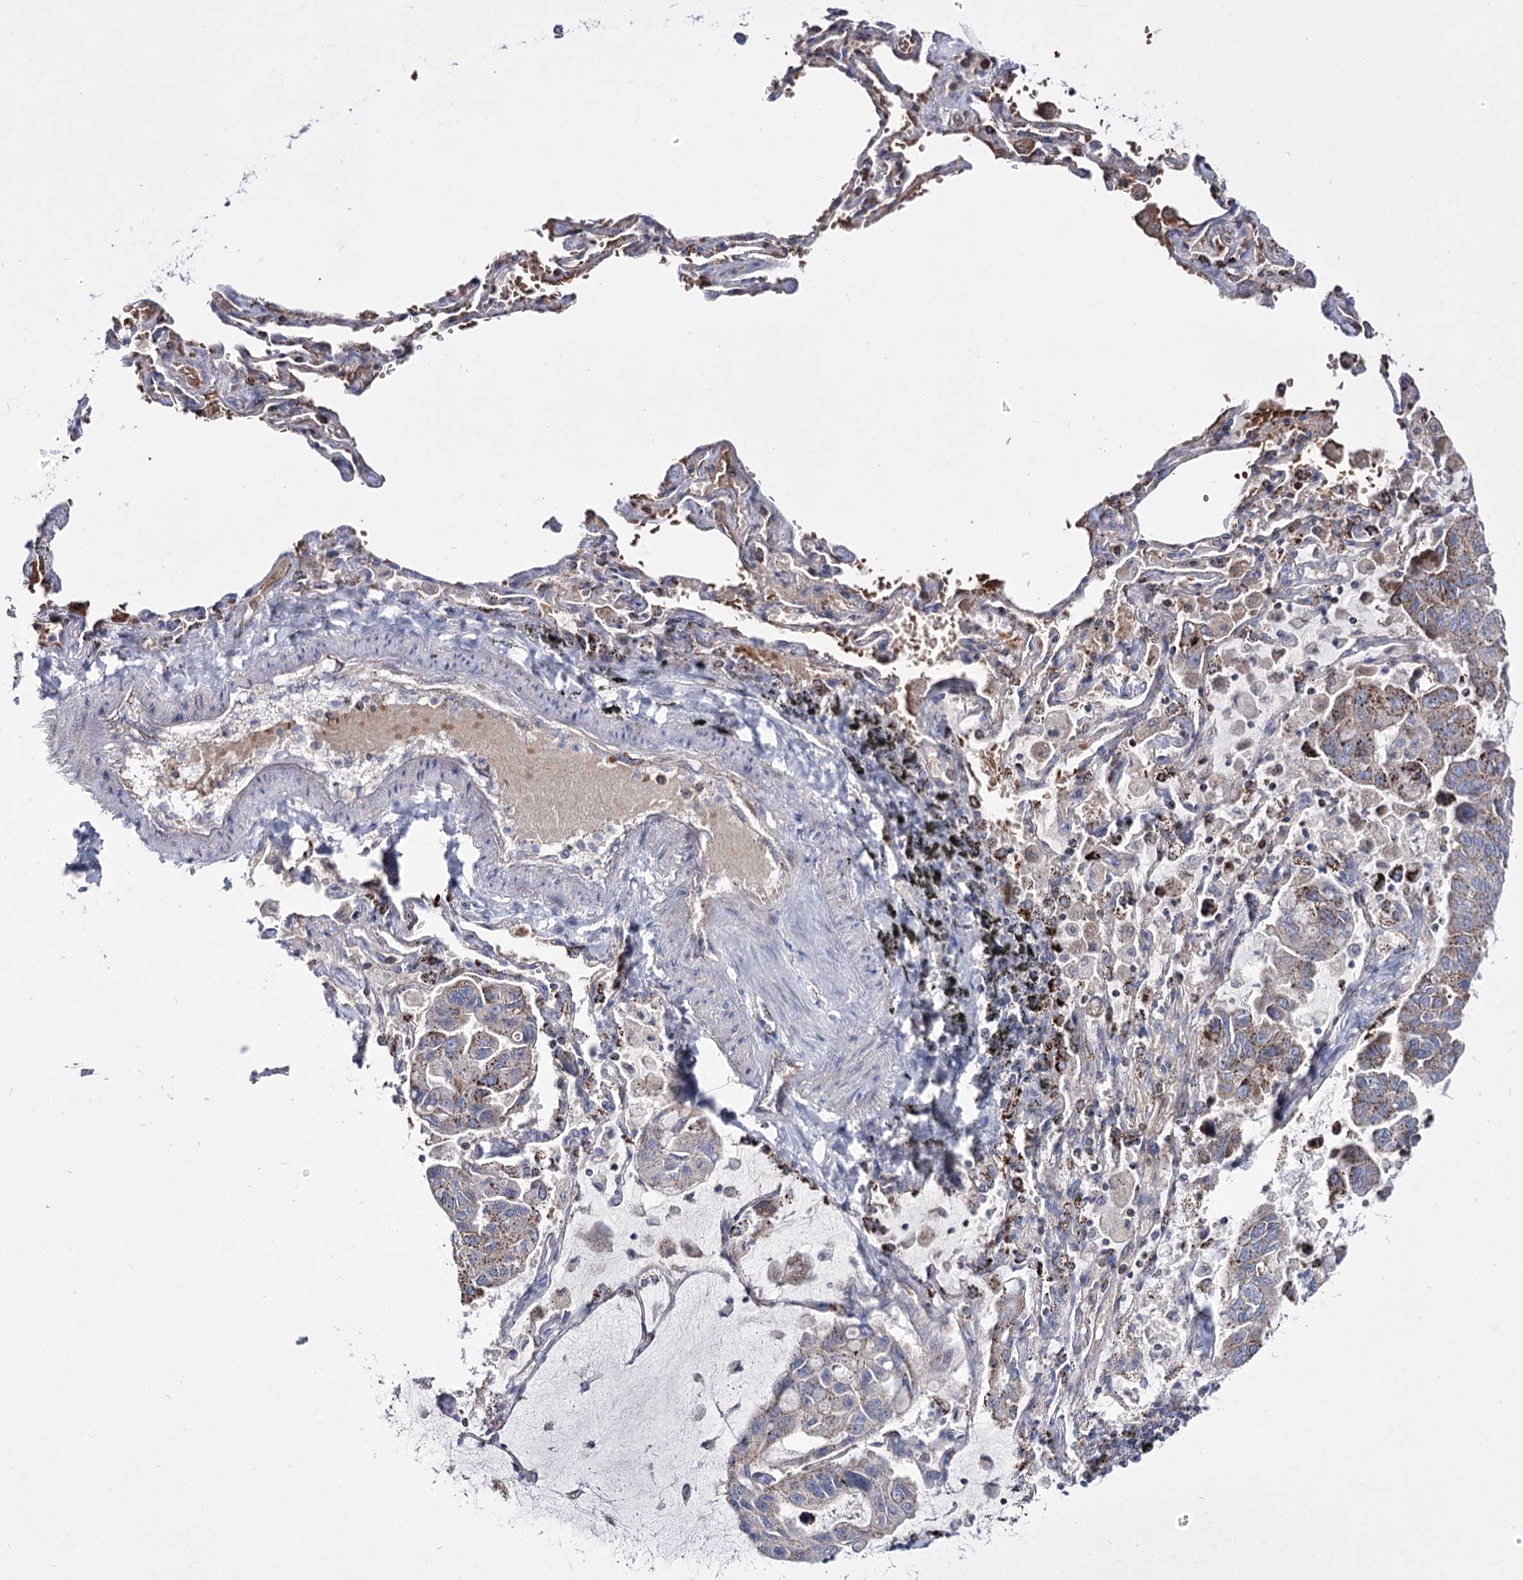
{"staining": {"intensity": "moderate", "quantity": "<25%", "location": "cytoplasmic/membranous"}, "tissue": "lung cancer", "cell_type": "Tumor cells", "image_type": "cancer", "snomed": [{"axis": "morphology", "description": "Adenocarcinoma, NOS"}, {"axis": "topography", "description": "Lung"}], "caption": "Lung cancer (adenocarcinoma) stained for a protein reveals moderate cytoplasmic/membranous positivity in tumor cells.", "gene": "OSBPL5", "patient": {"sex": "male", "age": 64}}